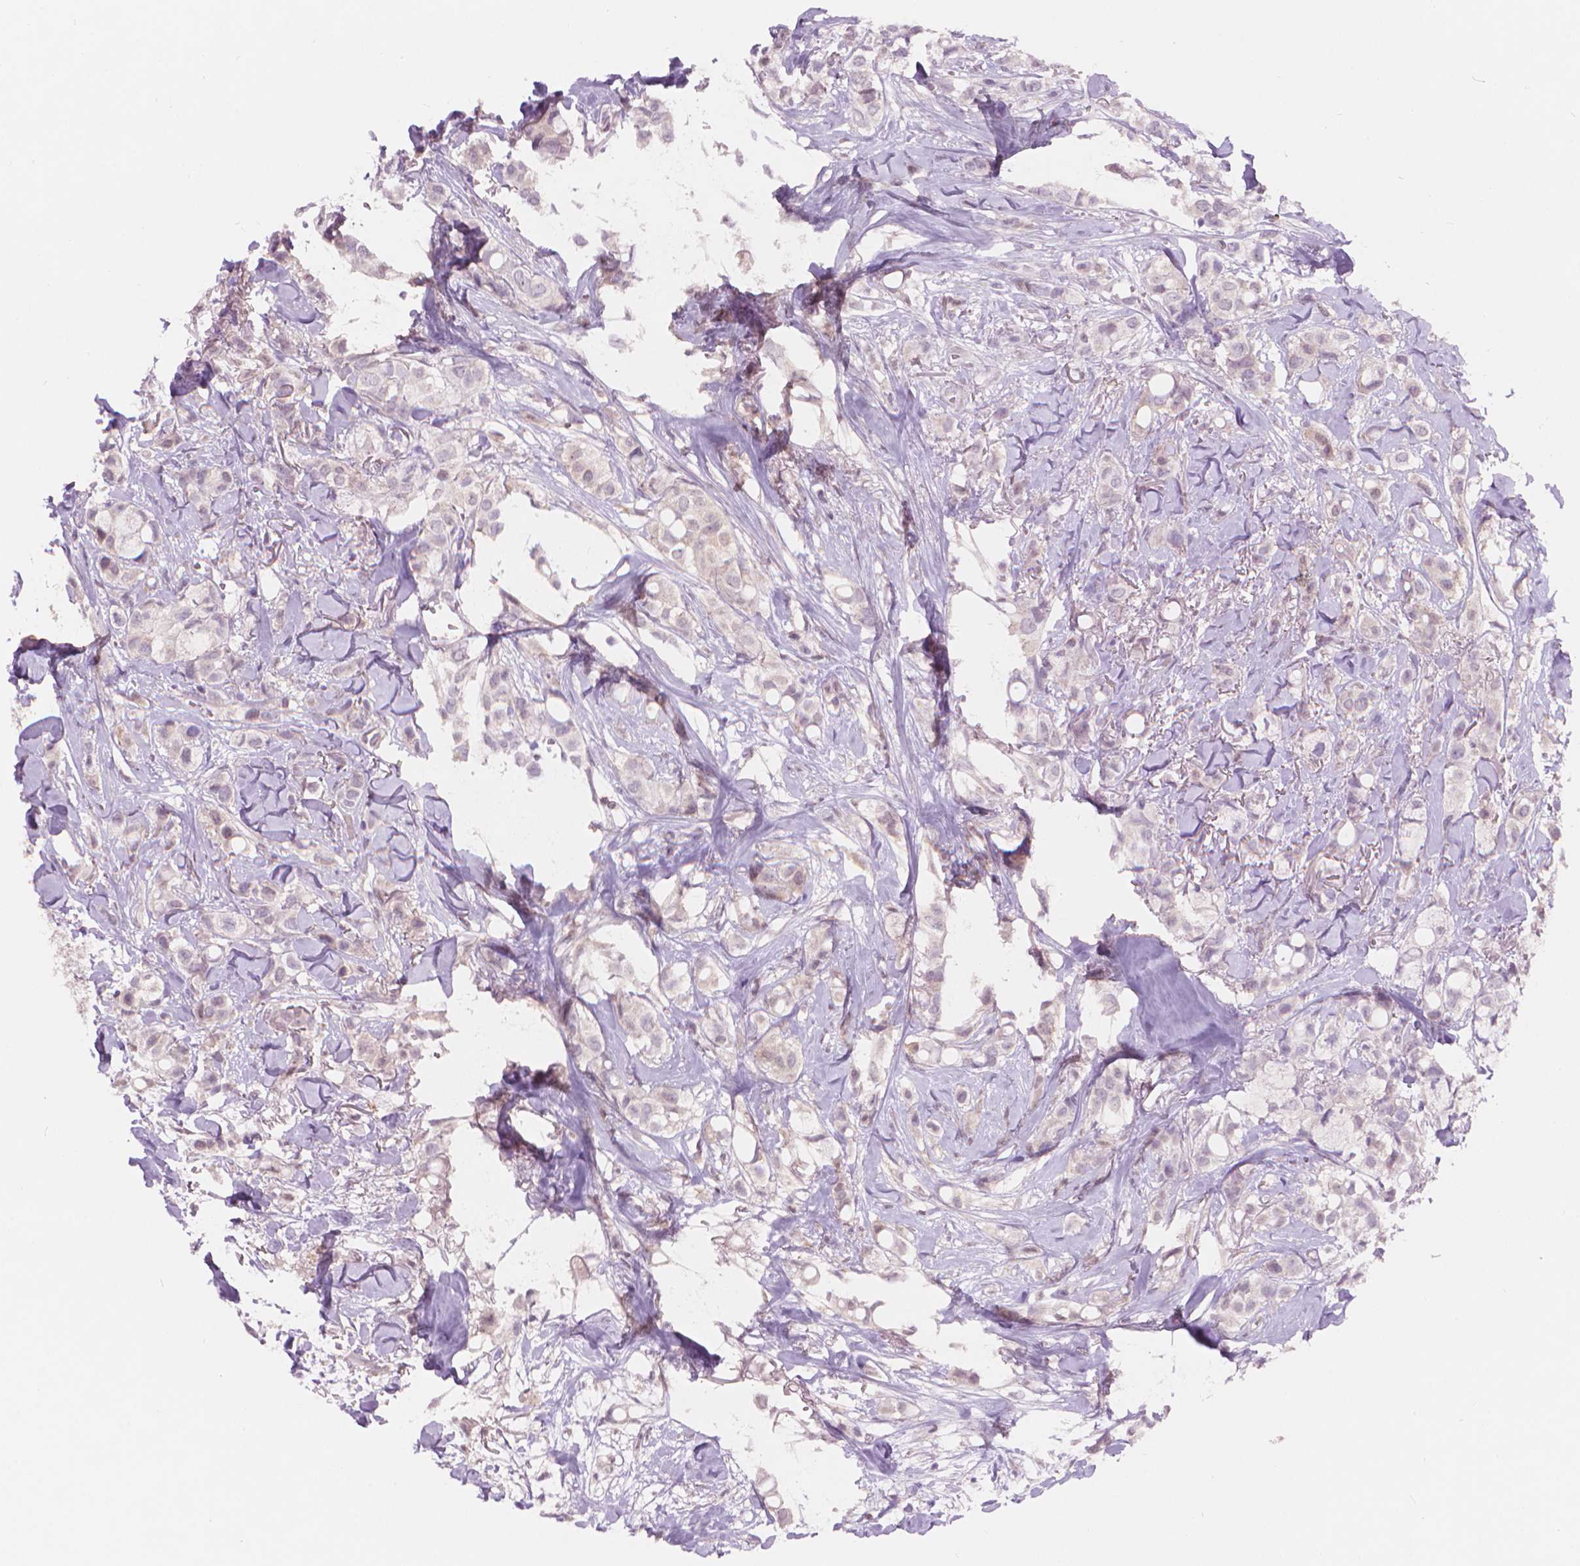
{"staining": {"intensity": "negative", "quantity": "none", "location": "none"}, "tissue": "breast cancer", "cell_type": "Tumor cells", "image_type": "cancer", "snomed": [{"axis": "morphology", "description": "Duct carcinoma"}, {"axis": "topography", "description": "Breast"}], "caption": "Breast cancer (infiltrating ductal carcinoma) was stained to show a protein in brown. There is no significant expression in tumor cells.", "gene": "ENO2", "patient": {"sex": "female", "age": 85}}